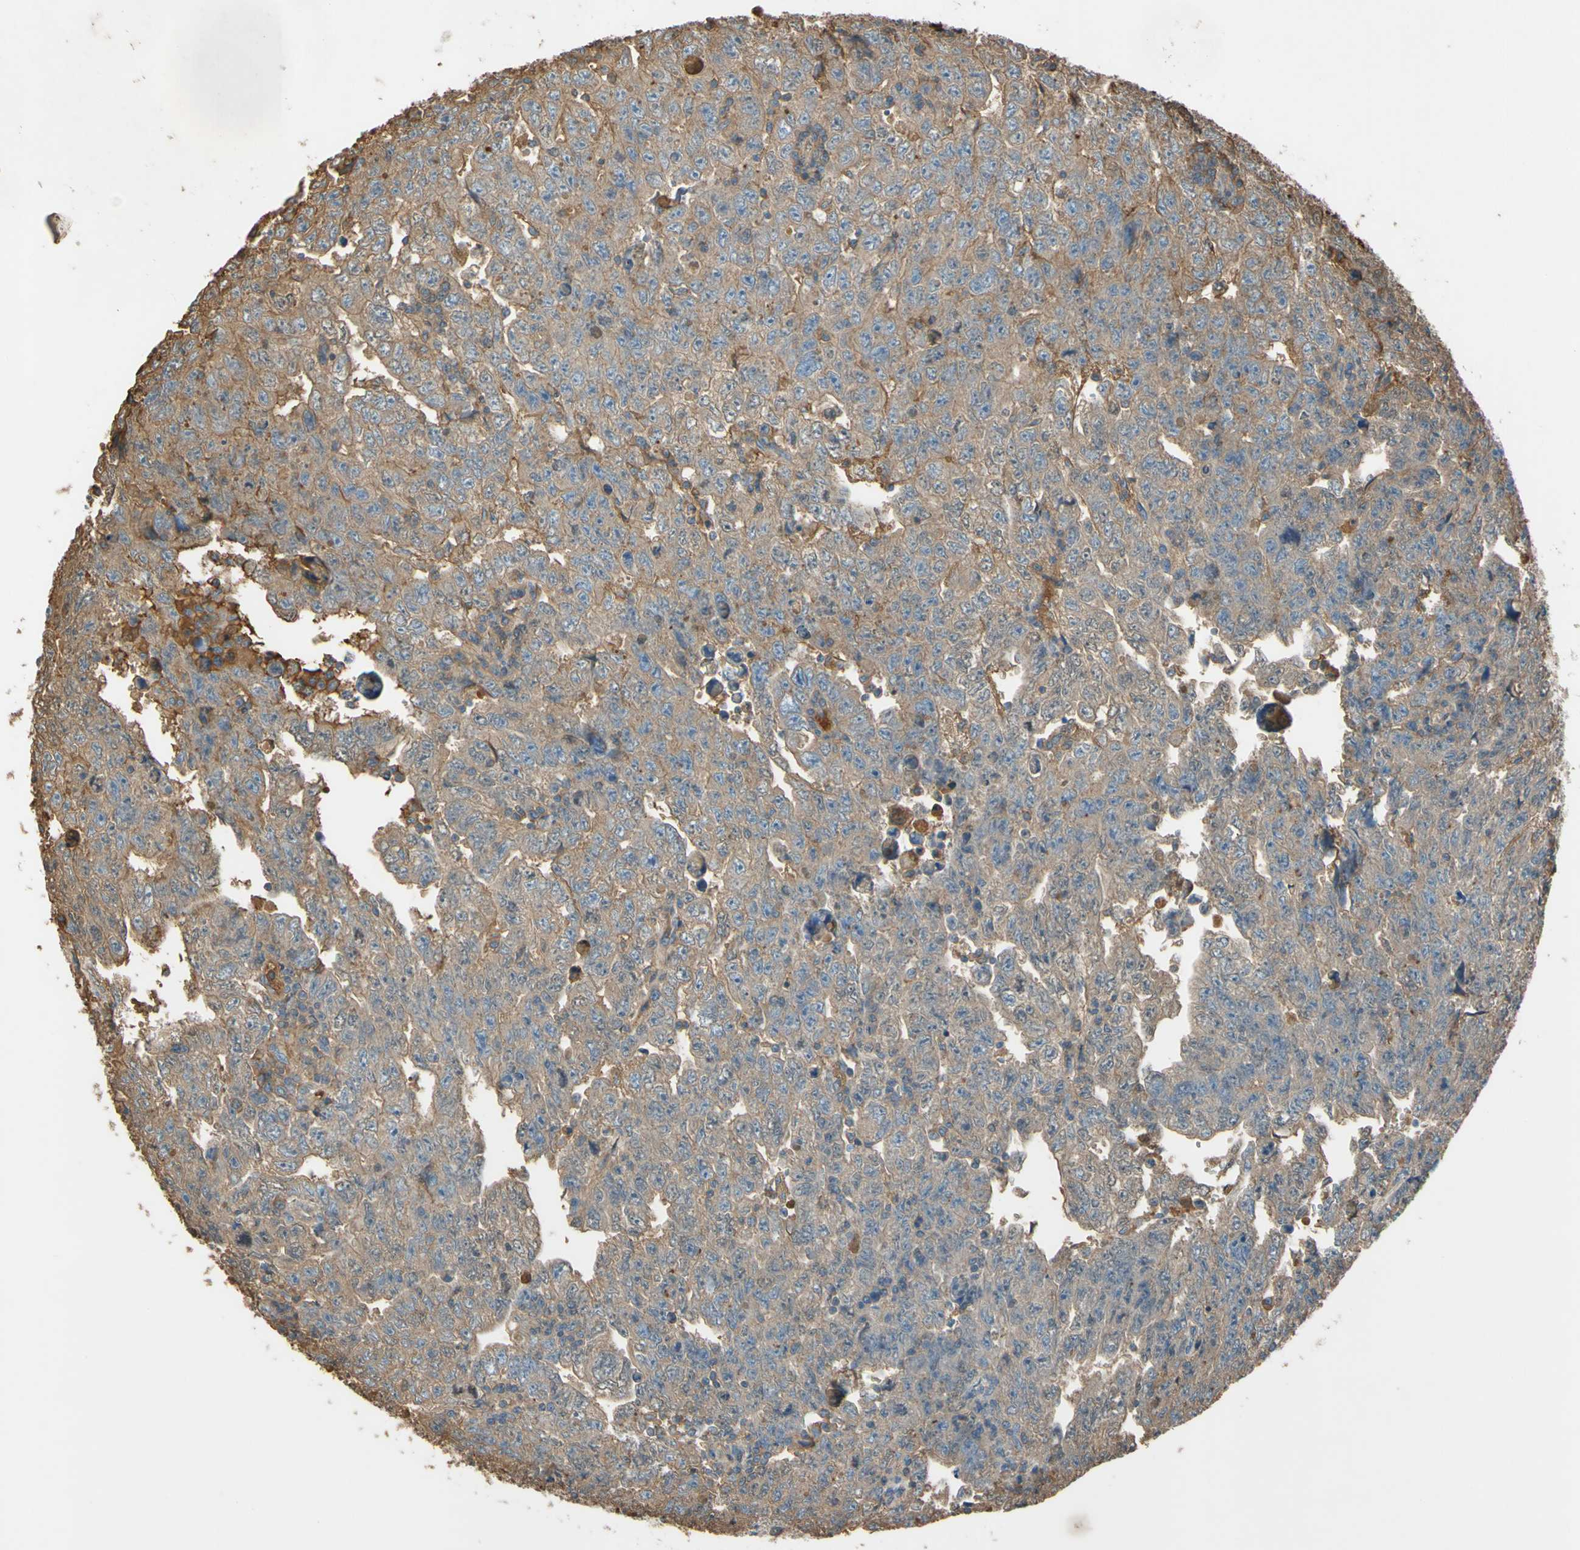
{"staining": {"intensity": "moderate", "quantity": ">75%", "location": "cytoplasmic/membranous"}, "tissue": "testis cancer", "cell_type": "Tumor cells", "image_type": "cancer", "snomed": [{"axis": "morphology", "description": "Carcinoma, Embryonal, NOS"}, {"axis": "topography", "description": "Testis"}], "caption": "Immunohistochemistry (IHC) histopathology image of testis embryonal carcinoma stained for a protein (brown), which exhibits medium levels of moderate cytoplasmic/membranous positivity in approximately >75% of tumor cells.", "gene": "TIMP2", "patient": {"sex": "male", "age": 28}}